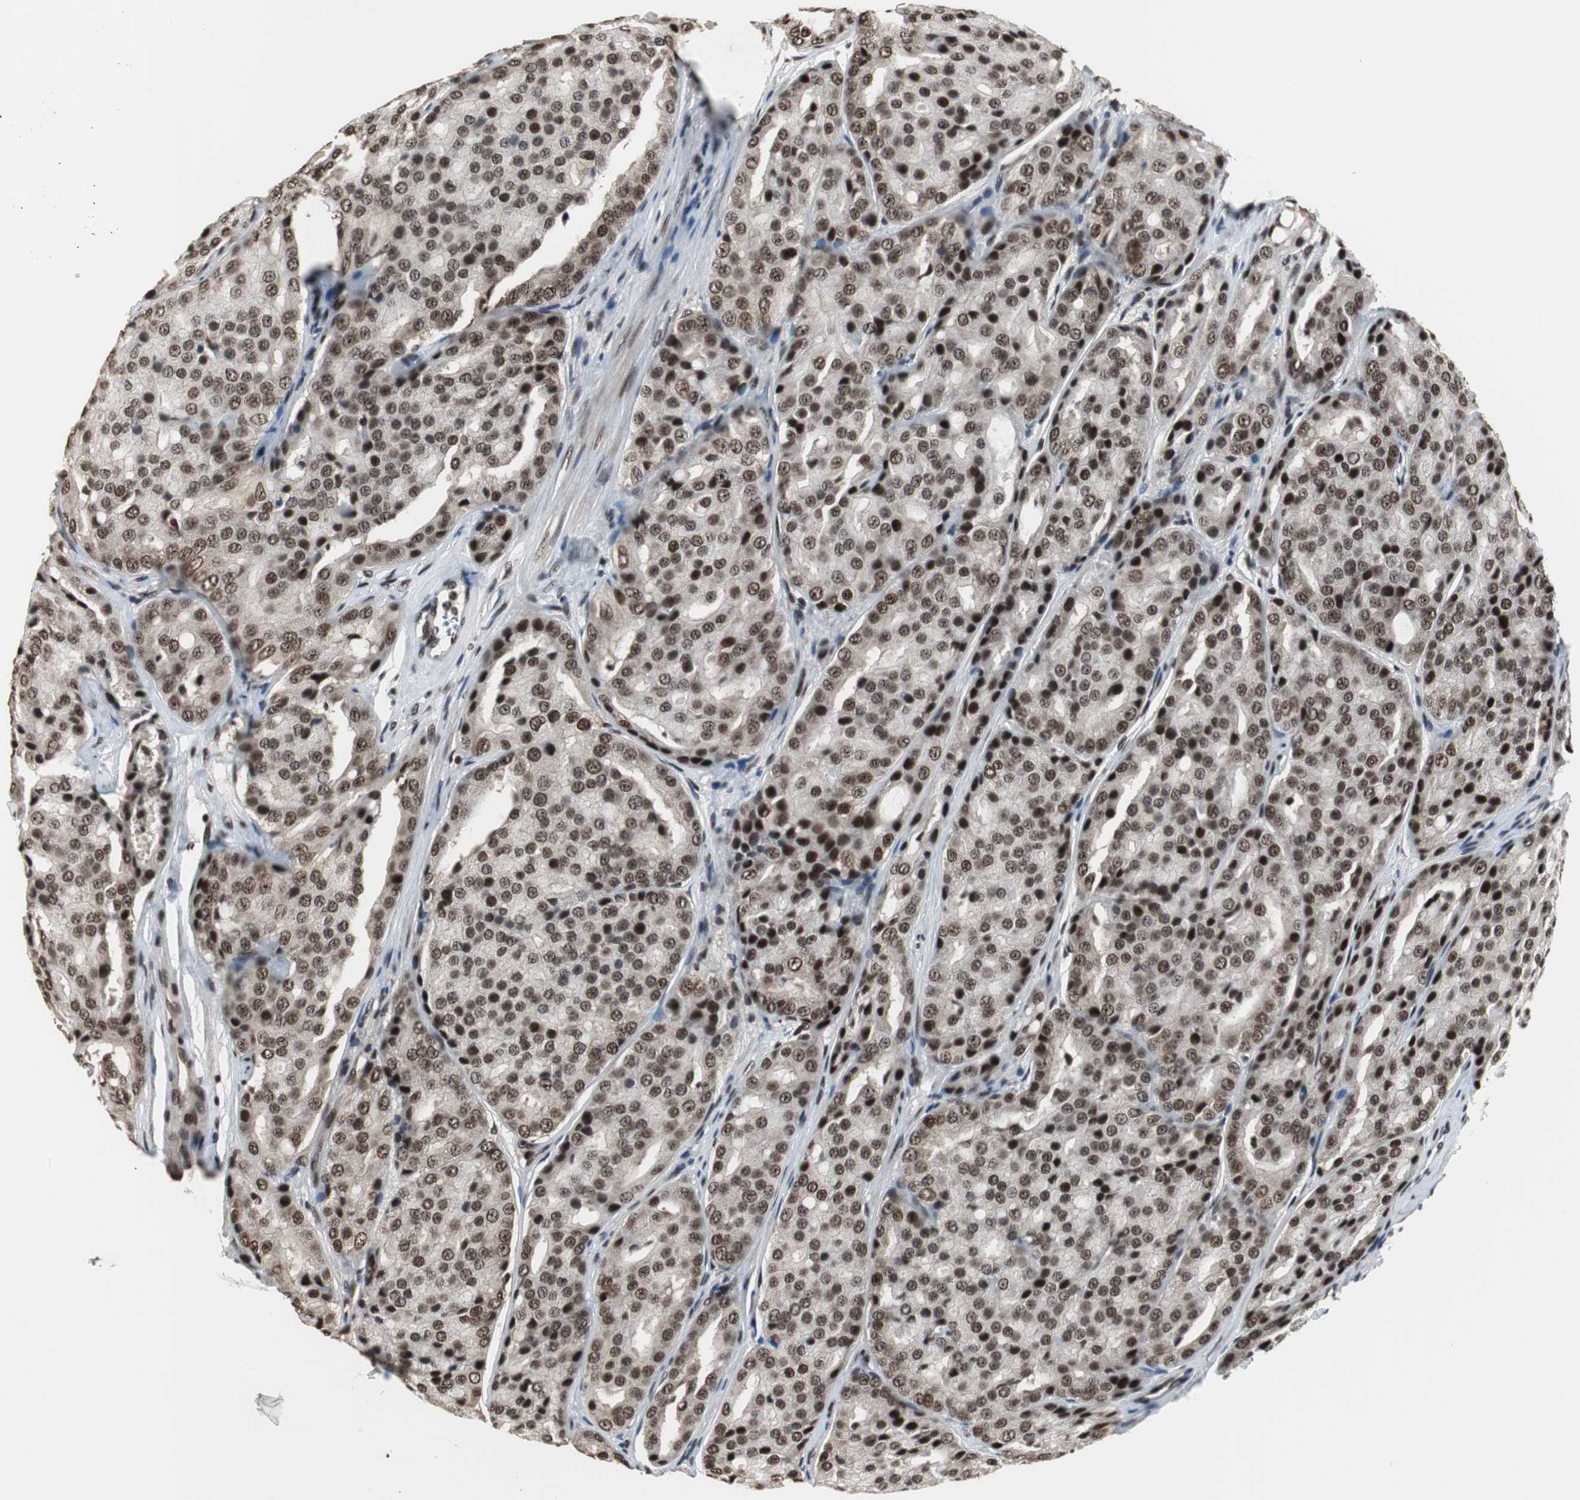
{"staining": {"intensity": "strong", "quantity": ">75%", "location": "nuclear"}, "tissue": "prostate cancer", "cell_type": "Tumor cells", "image_type": "cancer", "snomed": [{"axis": "morphology", "description": "Adenocarcinoma, High grade"}, {"axis": "topography", "description": "Prostate"}], "caption": "Tumor cells display high levels of strong nuclear staining in about >75% of cells in human adenocarcinoma (high-grade) (prostate). Using DAB (3,3'-diaminobenzidine) (brown) and hematoxylin (blue) stains, captured at high magnification using brightfield microscopy.", "gene": "CDK9", "patient": {"sex": "male", "age": 64}}